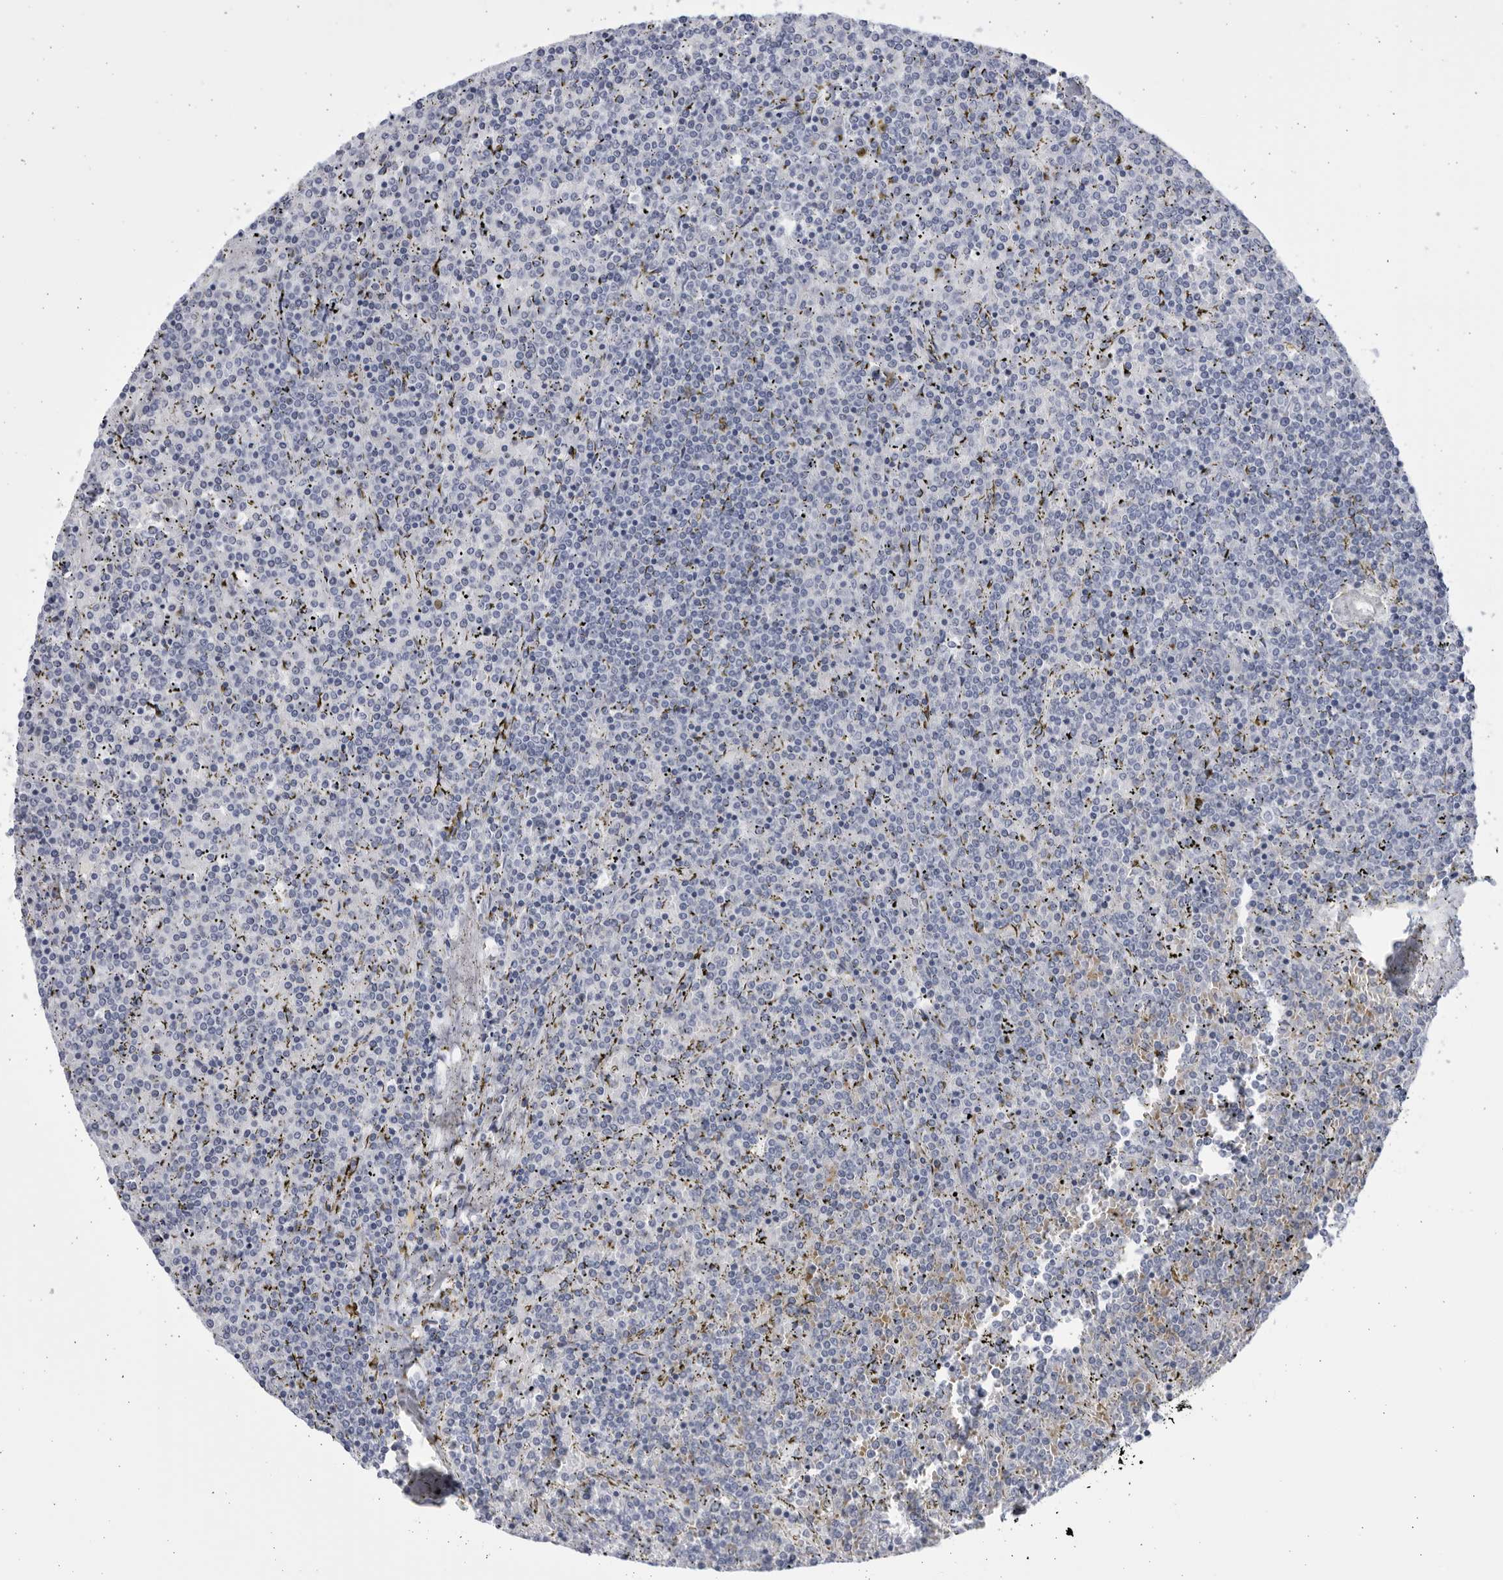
{"staining": {"intensity": "negative", "quantity": "none", "location": "none"}, "tissue": "lymphoma", "cell_type": "Tumor cells", "image_type": "cancer", "snomed": [{"axis": "morphology", "description": "Malignant lymphoma, non-Hodgkin's type, Low grade"}, {"axis": "topography", "description": "Spleen"}], "caption": "This is an immunohistochemistry photomicrograph of malignant lymphoma, non-Hodgkin's type (low-grade). There is no positivity in tumor cells.", "gene": "CCDC181", "patient": {"sex": "female", "age": 19}}